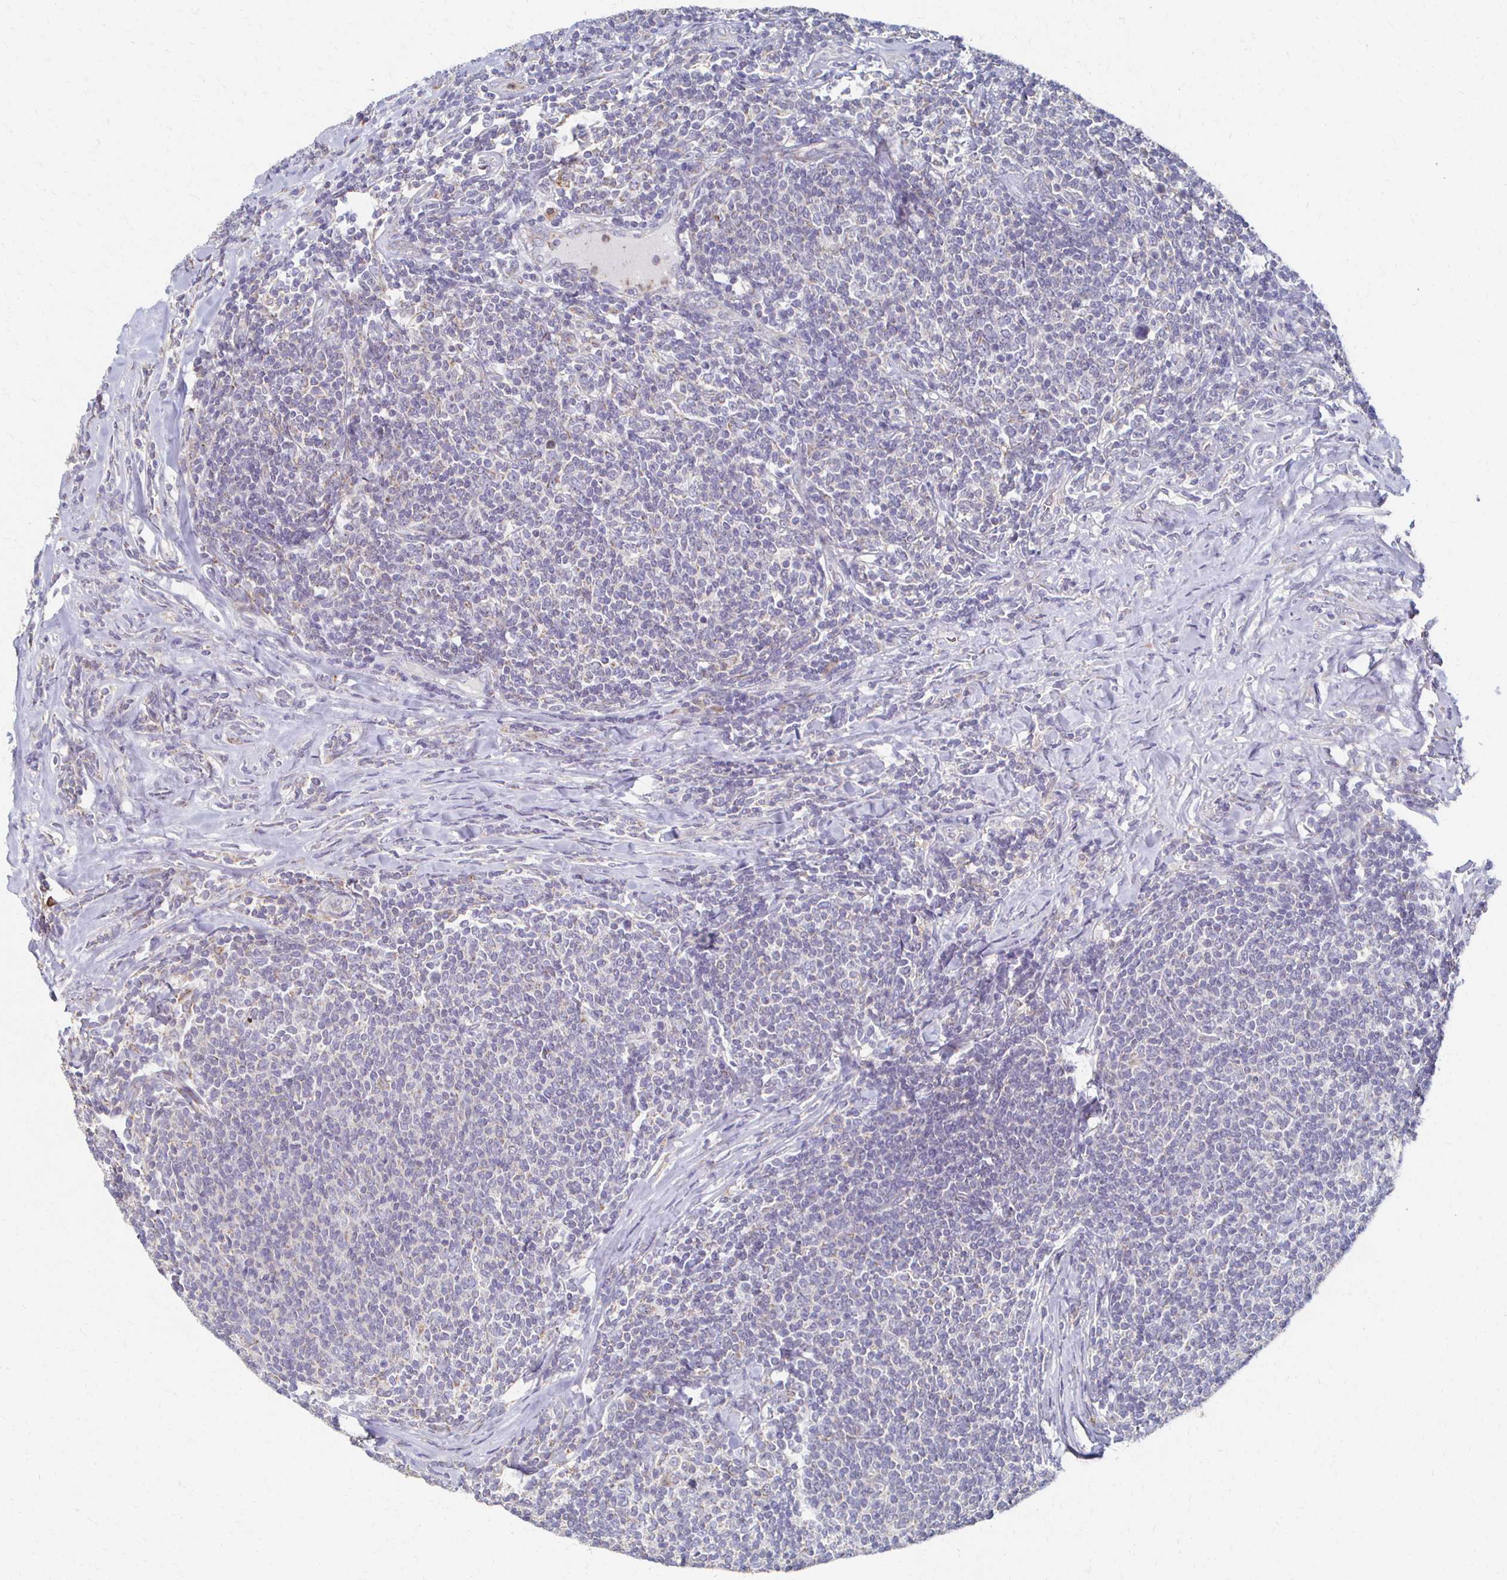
{"staining": {"intensity": "negative", "quantity": "none", "location": "none"}, "tissue": "lymphoma", "cell_type": "Tumor cells", "image_type": "cancer", "snomed": [{"axis": "morphology", "description": "Malignant lymphoma, non-Hodgkin's type, Low grade"}, {"axis": "topography", "description": "Lymph node"}], "caption": "A micrograph of human lymphoma is negative for staining in tumor cells.", "gene": "CX3CR1", "patient": {"sex": "male", "age": 52}}